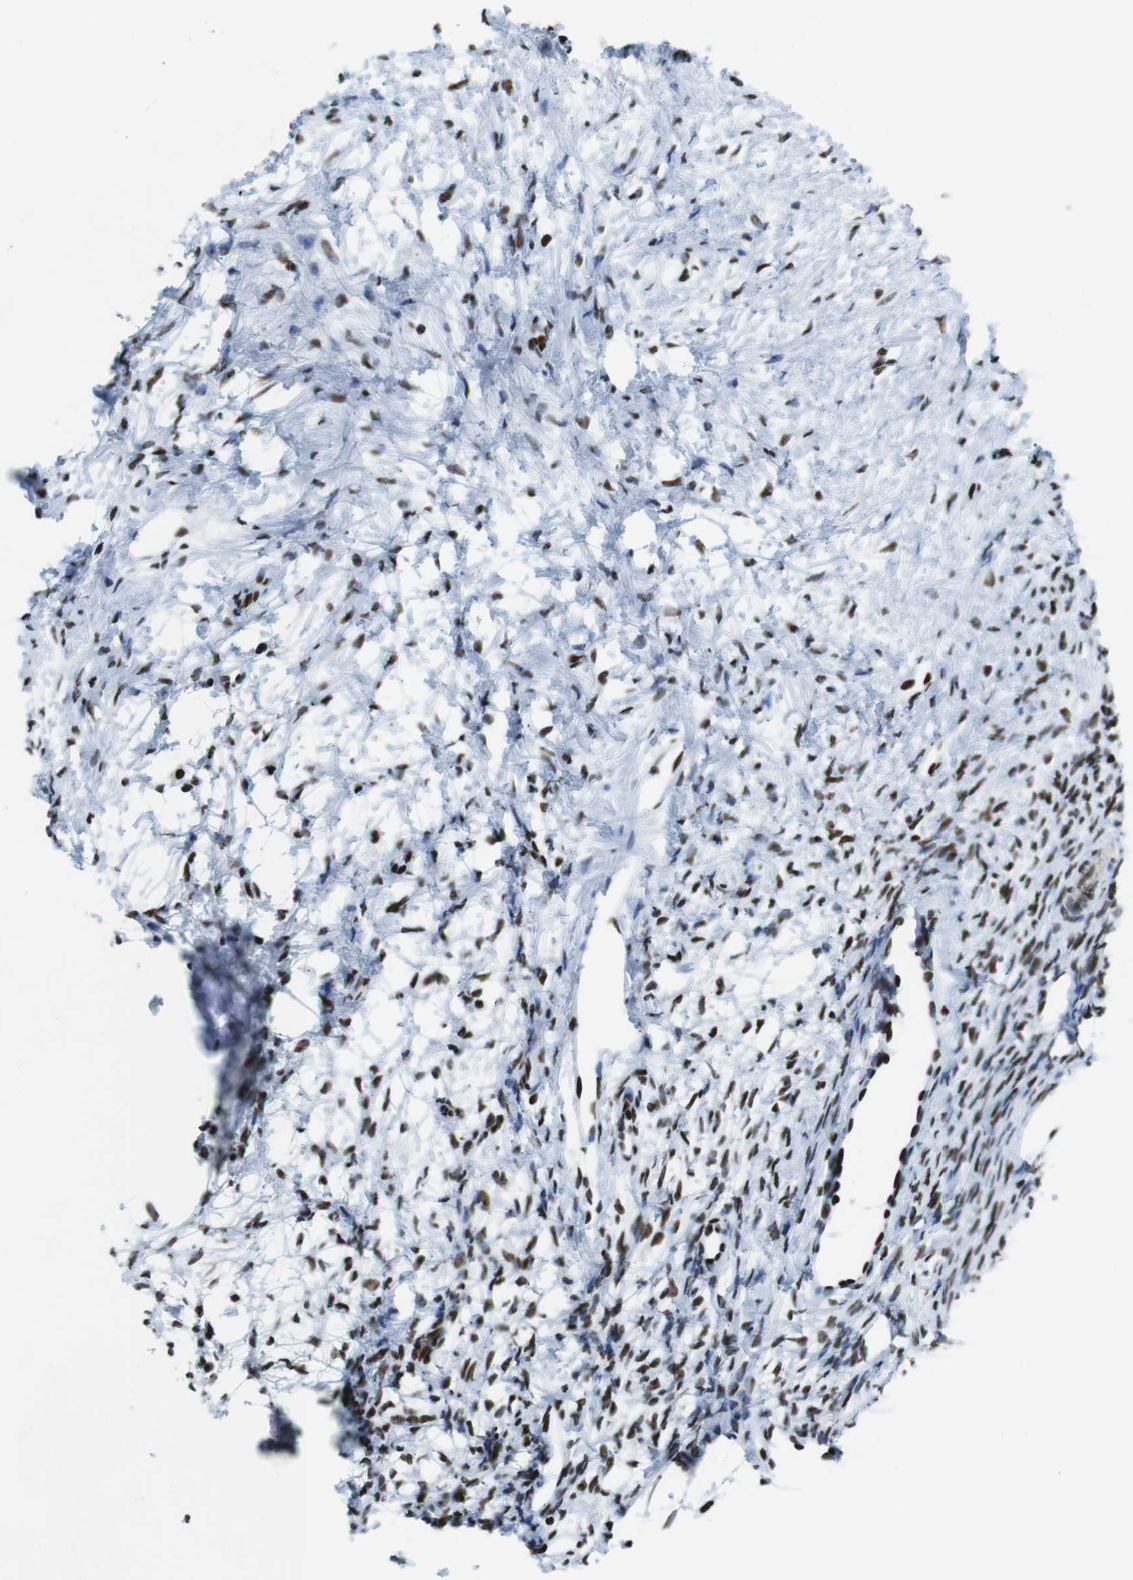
{"staining": {"intensity": "moderate", "quantity": ">75%", "location": "nuclear"}, "tissue": "ovary", "cell_type": "Ovarian stroma cells", "image_type": "normal", "snomed": [{"axis": "morphology", "description": "Normal tissue, NOS"}, {"axis": "topography", "description": "Ovary"}], "caption": "Immunohistochemical staining of unremarkable ovary reveals >75% levels of moderate nuclear protein expression in about >75% of ovarian stroma cells.", "gene": "CITED2", "patient": {"sex": "female", "age": 33}}